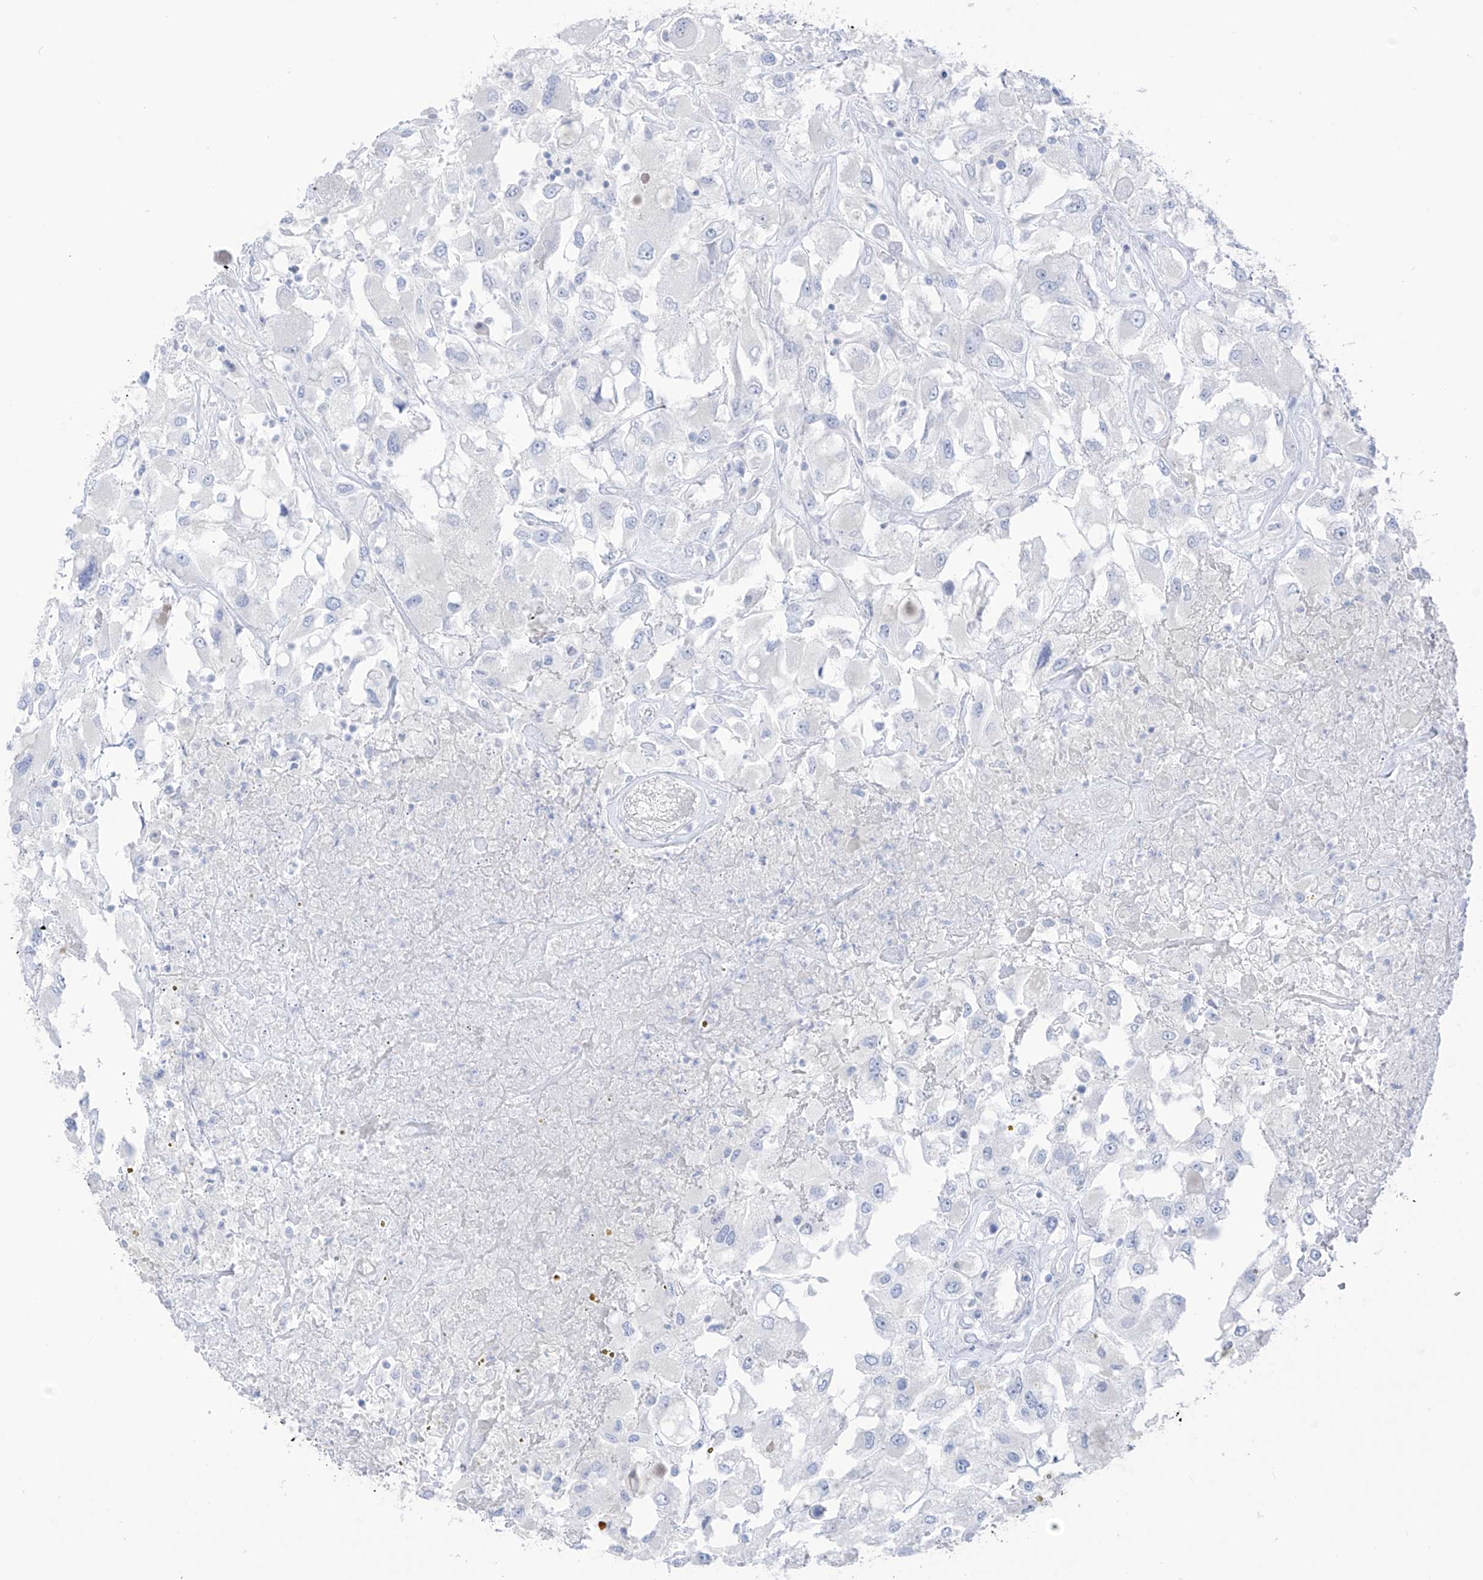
{"staining": {"intensity": "negative", "quantity": "none", "location": "none"}, "tissue": "renal cancer", "cell_type": "Tumor cells", "image_type": "cancer", "snomed": [{"axis": "morphology", "description": "Adenocarcinoma, NOS"}, {"axis": "topography", "description": "Kidney"}], "caption": "IHC micrograph of neoplastic tissue: human renal cancer stained with DAB exhibits no significant protein staining in tumor cells.", "gene": "ASPRV1", "patient": {"sex": "female", "age": 52}}